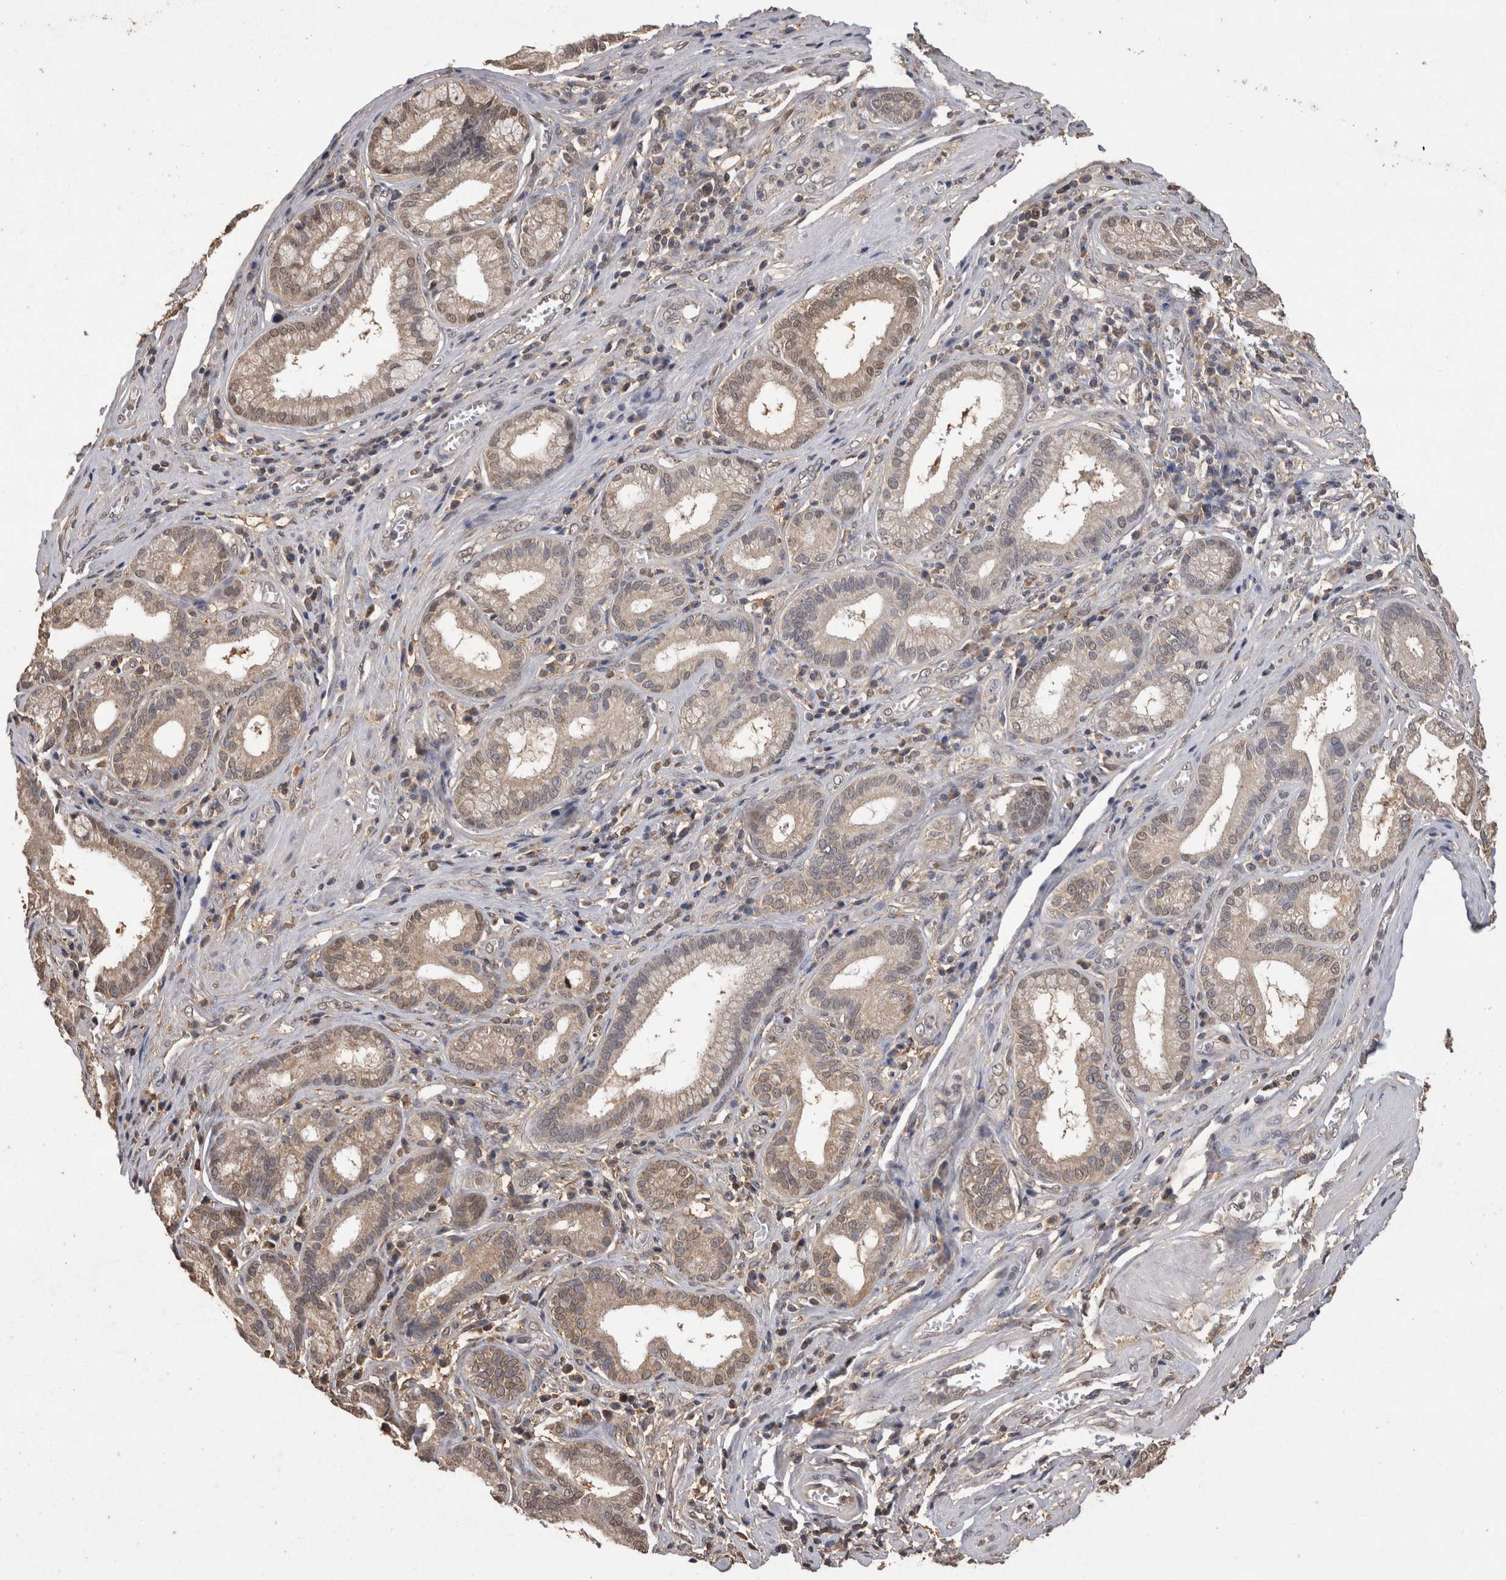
{"staining": {"intensity": "weak", "quantity": "25%-75%", "location": "cytoplasmic/membranous"}, "tissue": "pancreatic cancer", "cell_type": "Tumor cells", "image_type": "cancer", "snomed": [{"axis": "morphology", "description": "Adenocarcinoma, NOS"}, {"axis": "topography", "description": "Pancreas"}], "caption": "The micrograph displays staining of pancreatic cancer, revealing weak cytoplasmic/membranous protein staining (brown color) within tumor cells. Using DAB (brown) and hematoxylin (blue) stains, captured at high magnification using brightfield microscopy.", "gene": "PREP", "patient": {"sex": "female", "age": 75}}